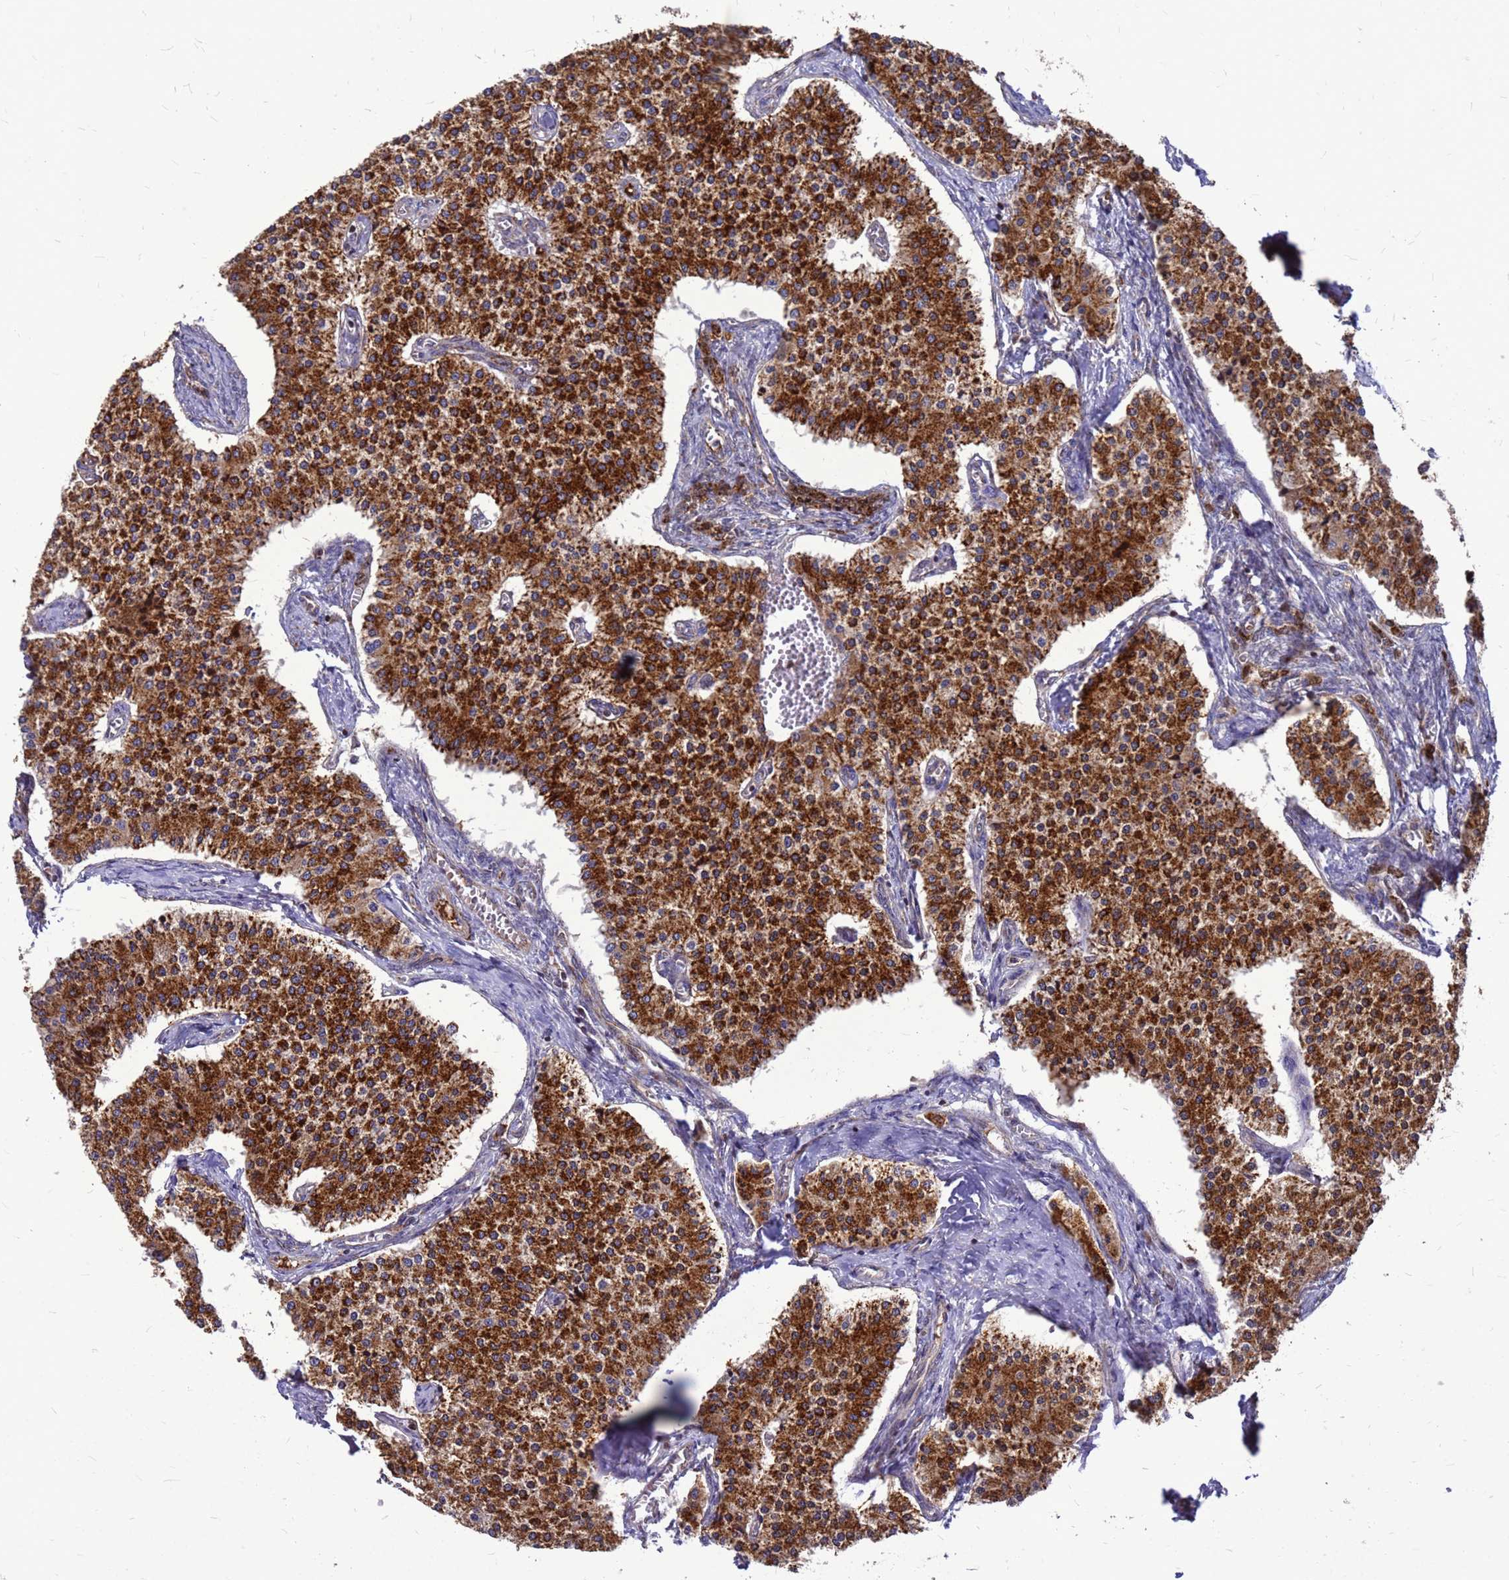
{"staining": {"intensity": "strong", "quantity": ">75%", "location": "cytoplasmic/membranous"}, "tissue": "carcinoid", "cell_type": "Tumor cells", "image_type": "cancer", "snomed": [{"axis": "morphology", "description": "Carcinoid, malignant, NOS"}, {"axis": "topography", "description": "Colon"}], "caption": "Immunohistochemical staining of carcinoid (malignant) demonstrates strong cytoplasmic/membranous protein positivity in about >75% of tumor cells.", "gene": "CMC4", "patient": {"sex": "female", "age": 52}}